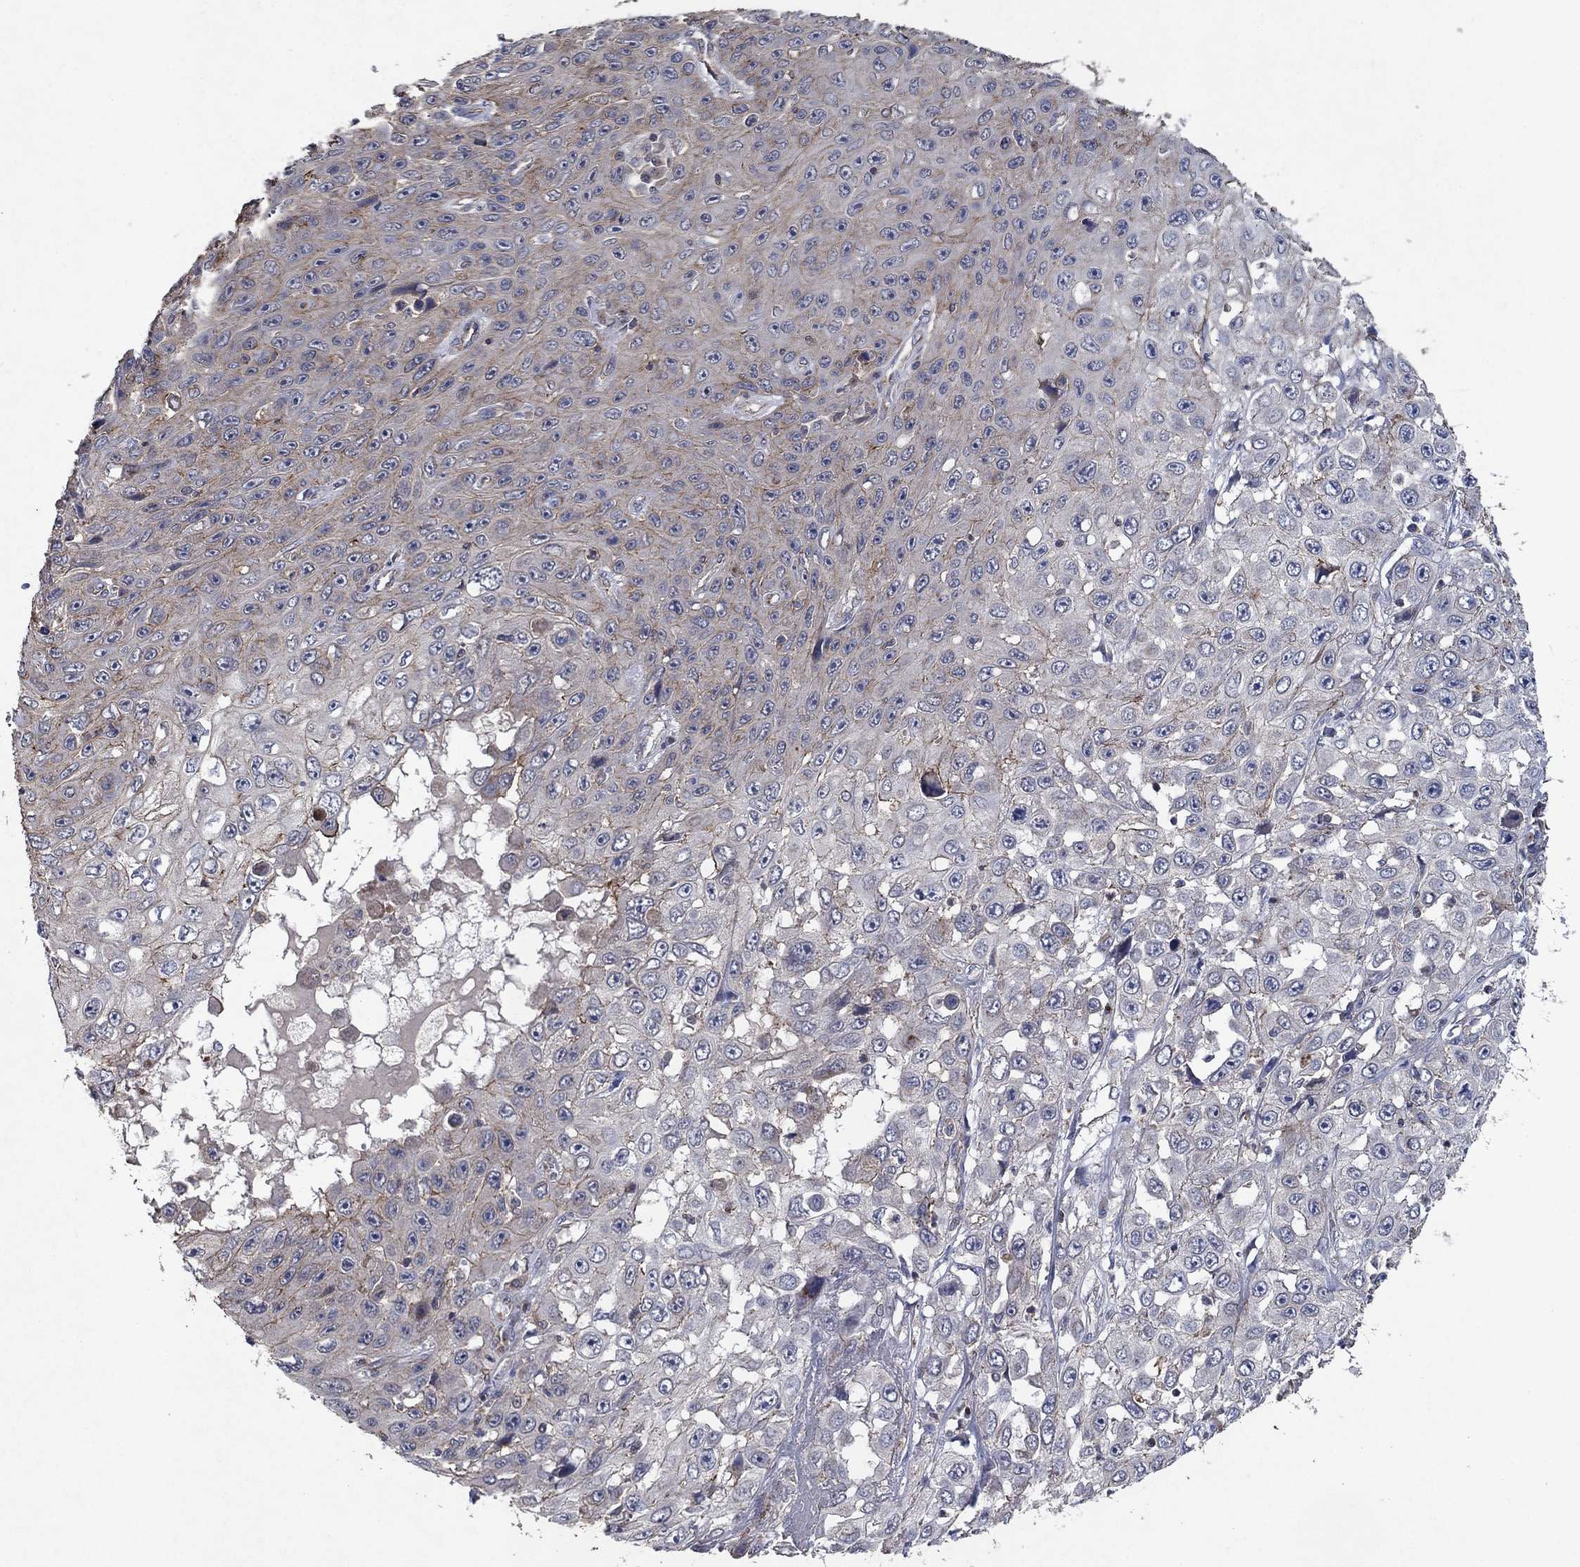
{"staining": {"intensity": "weak", "quantity": "25%-75%", "location": "cytoplasmic/membranous"}, "tissue": "skin cancer", "cell_type": "Tumor cells", "image_type": "cancer", "snomed": [{"axis": "morphology", "description": "Squamous cell carcinoma, NOS"}, {"axis": "topography", "description": "Skin"}], "caption": "Skin squamous cell carcinoma tissue shows weak cytoplasmic/membranous positivity in about 25%-75% of tumor cells, visualized by immunohistochemistry.", "gene": "FRG1", "patient": {"sex": "male", "age": 82}}